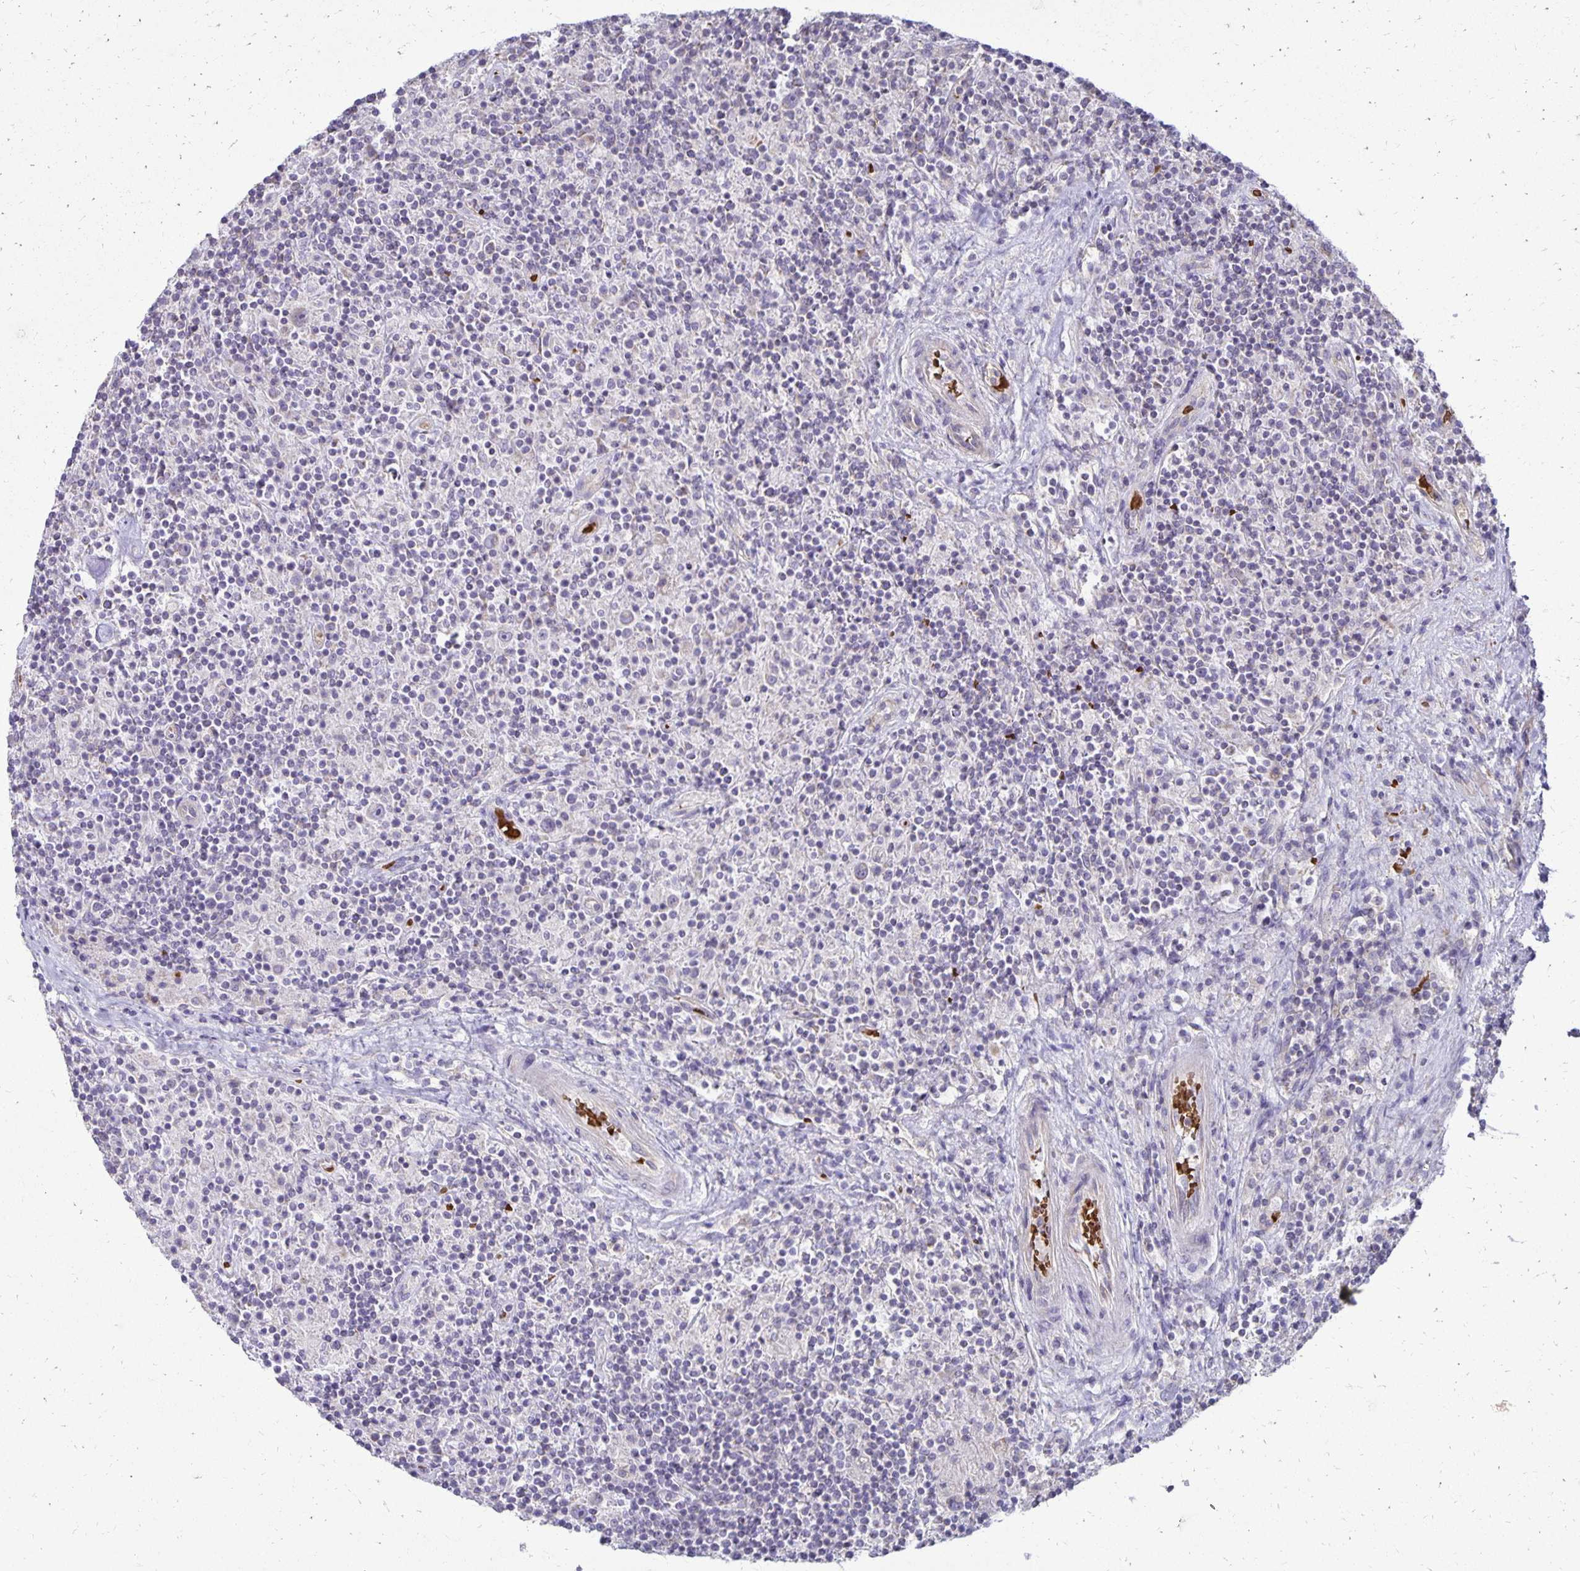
{"staining": {"intensity": "negative", "quantity": "none", "location": "none"}, "tissue": "lymphoma", "cell_type": "Tumor cells", "image_type": "cancer", "snomed": [{"axis": "morphology", "description": "Hodgkin's disease, NOS"}, {"axis": "topography", "description": "Lymph node"}], "caption": "Lymphoma was stained to show a protein in brown. There is no significant positivity in tumor cells.", "gene": "FN3K", "patient": {"sex": "male", "age": 70}}